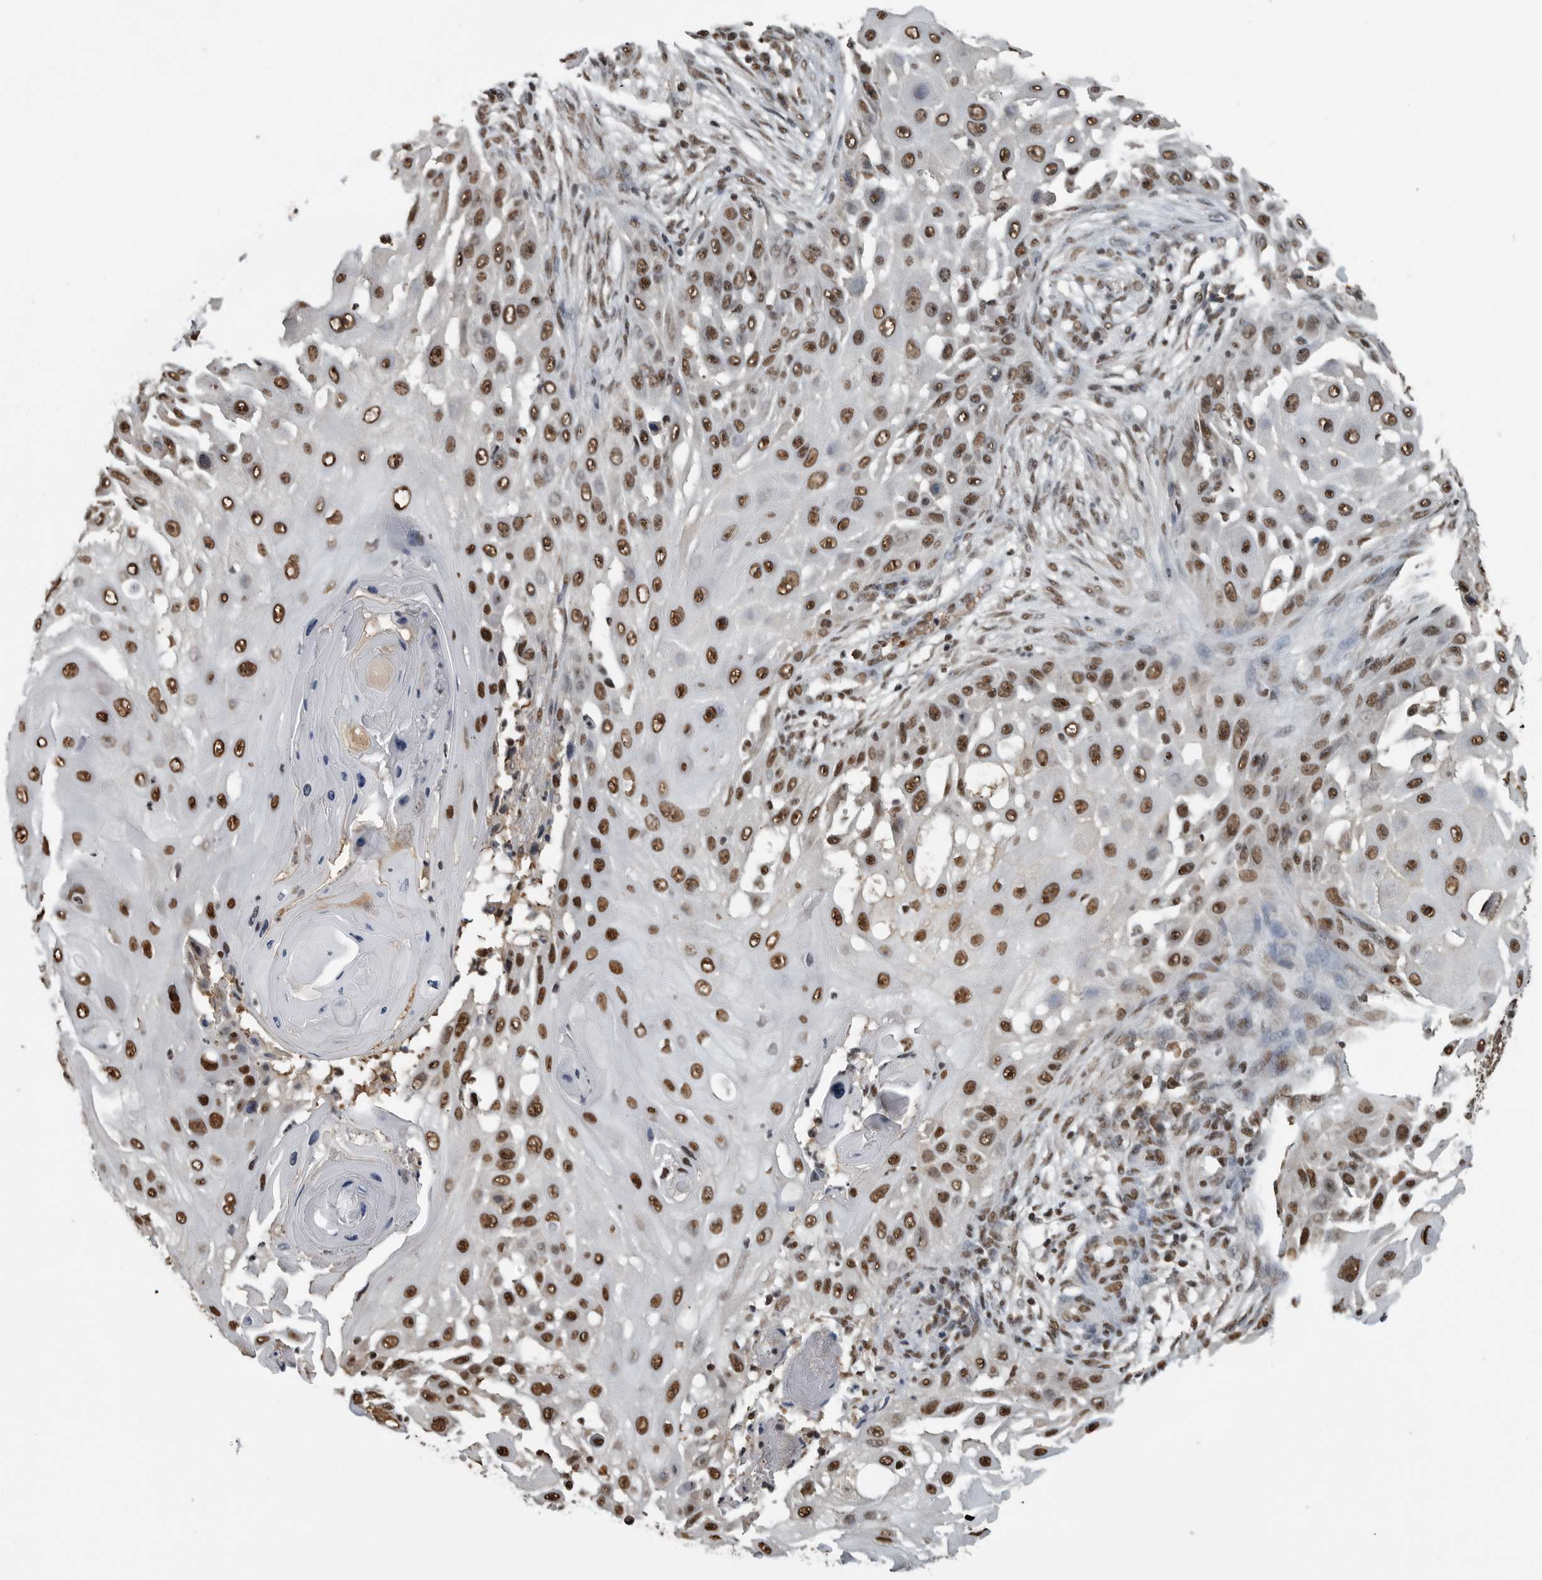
{"staining": {"intensity": "strong", "quantity": ">75%", "location": "nuclear"}, "tissue": "skin cancer", "cell_type": "Tumor cells", "image_type": "cancer", "snomed": [{"axis": "morphology", "description": "Squamous cell carcinoma, NOS"}, {"axis": "topography", "description": "Skin"}], "caption": "Strong nuclear positivity is present in about >75% of tumor cells in skin squamous cell carcinoma.", "gene": "TGS1", "patient": {"sex": "female", "age": 44}}